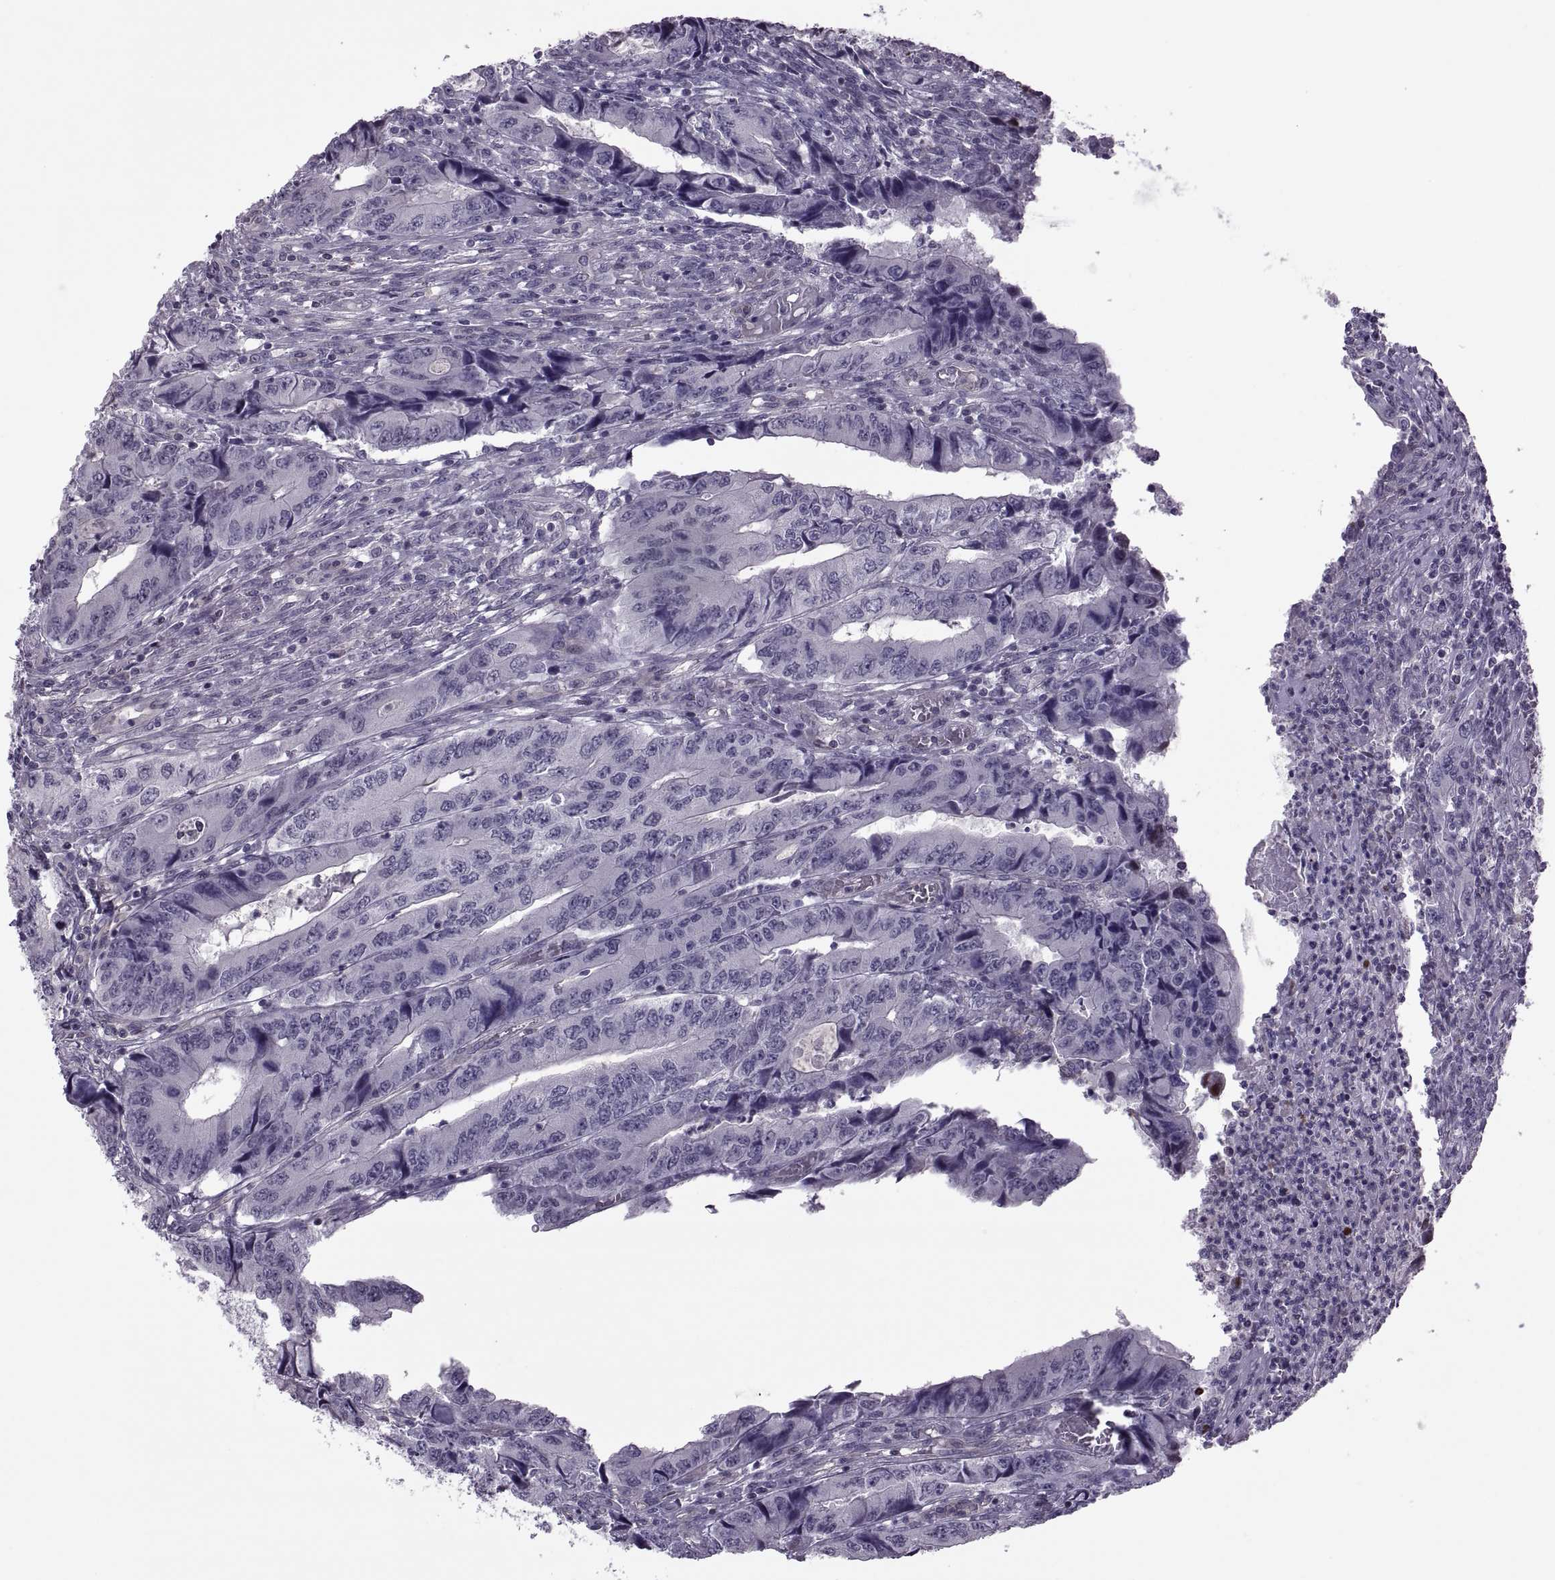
{"staining": {"intensity": "negative", "quantity": "none", "location": "none"}, "tissue": "colorectal cancer", "cell_type": "Tumor cells", "image_type": "cancer", "snomed": [{"axis": "morphology", "description": "Adenocarcinoma, NOS"}, {"axis": "topography", "description": "Colon"}], "caption": "Immunohistochemistry (IHC) of colorectal adenocarcinoma reveals no staining in tumor cells.", "gene": "ODF3", "patient": {"sex": "male", "age": 53}}